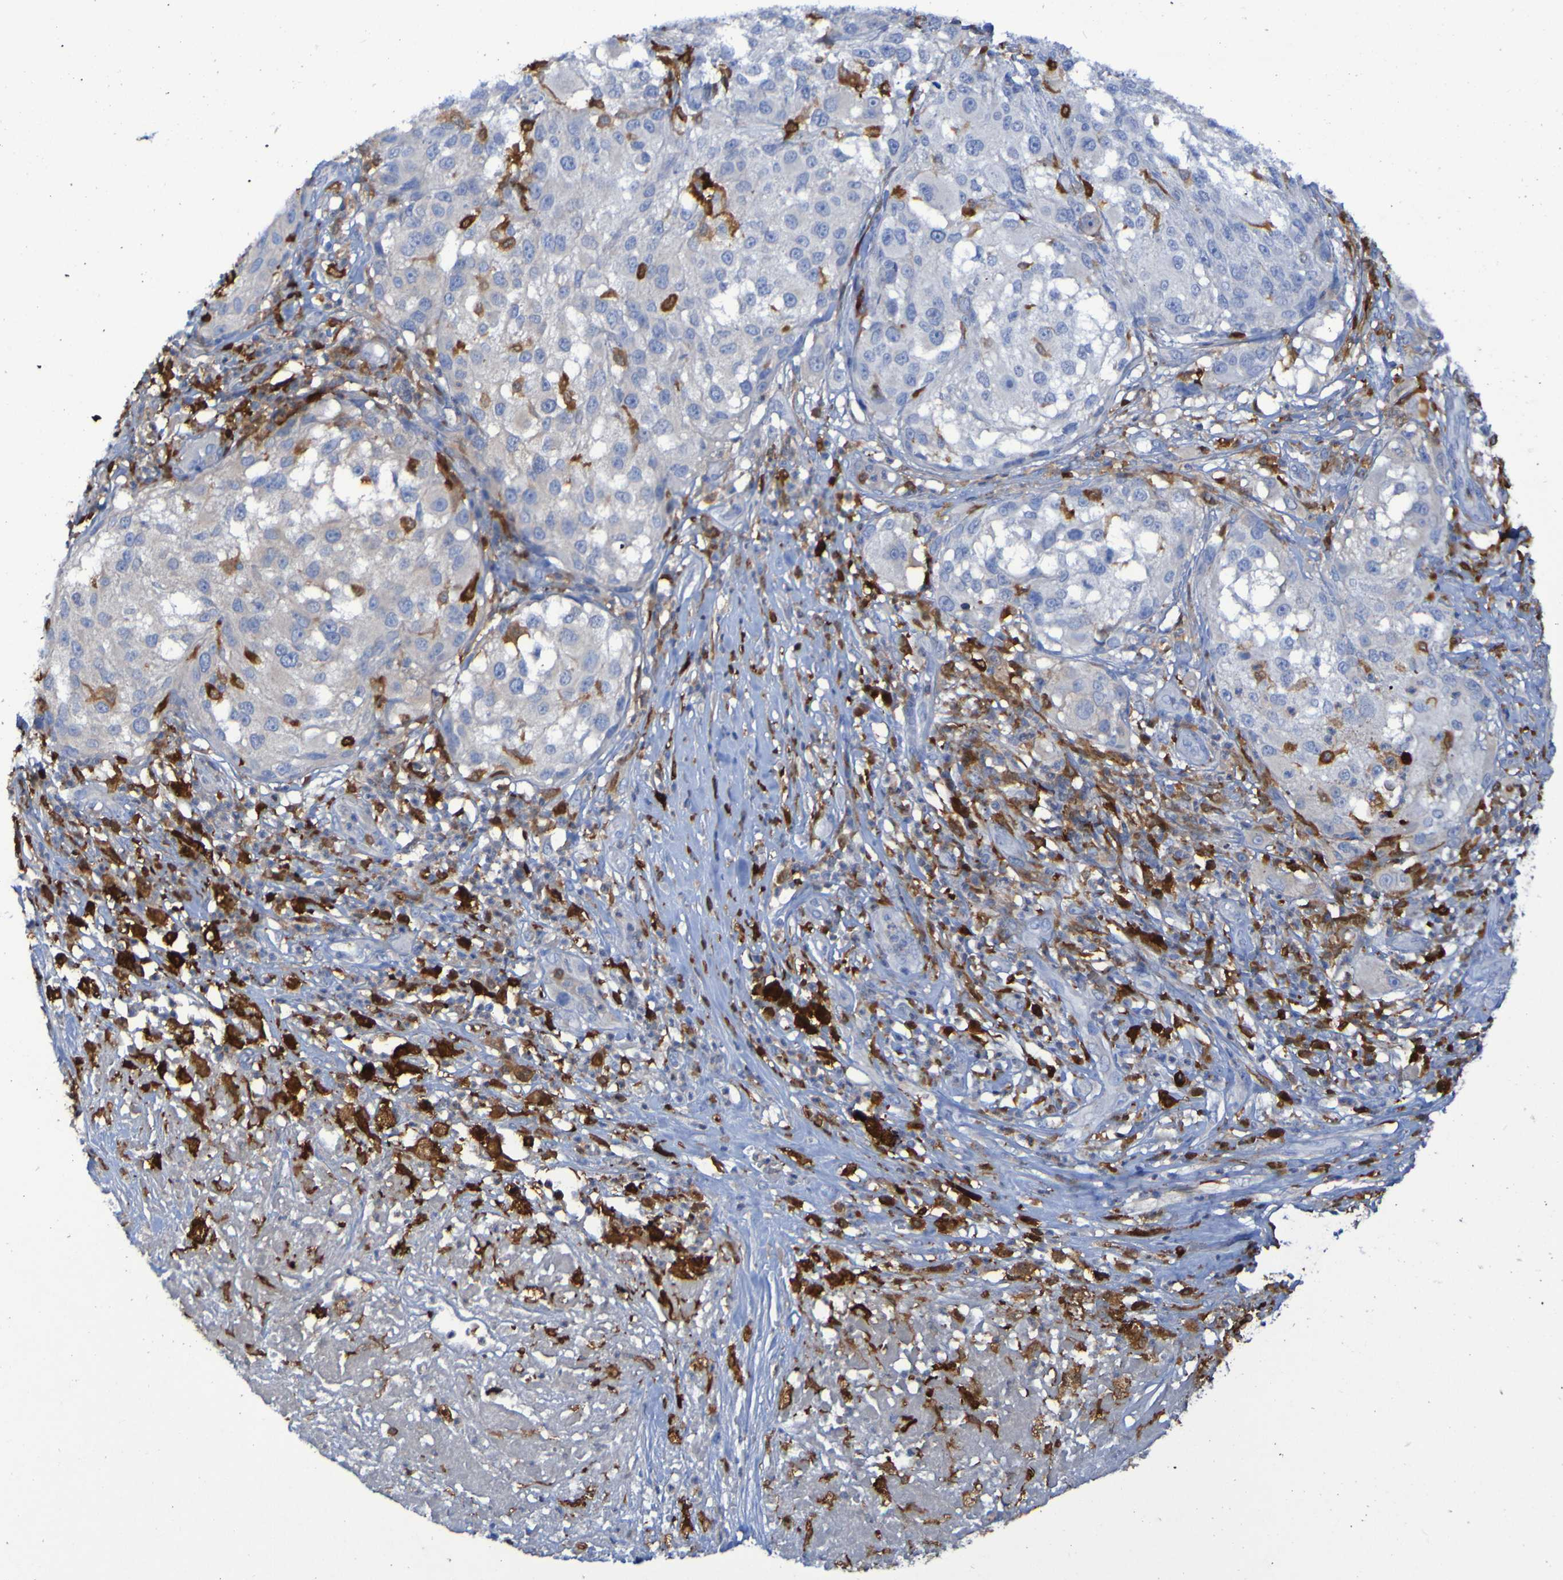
{"staining": {"intensity": "moderate", "quantity": "<25%", "location": "cytoplasmic/membranous"}, "tissue": "melanoma", "cell_type": "Tumor cells", "image_type": "cancer", "snomed": [{"axis": "morphology", "description": "Necrosis, NOS"}, {"axis": "morphology", "description": "Malignant melanoma, NOS"}, {"axis": "topography", "description": "Skin"}], "caption": "Immunohistochemical staining of malignant melanoma shows low levels of moderate cytoplasmic/membranous protein expression in about <25% of tumor cells. Immunohistochemistry stains the protein in brown and the nuclei are stained blue.", "gene": "MPPE1", "patient": {"sex": "female", "age": 87}}